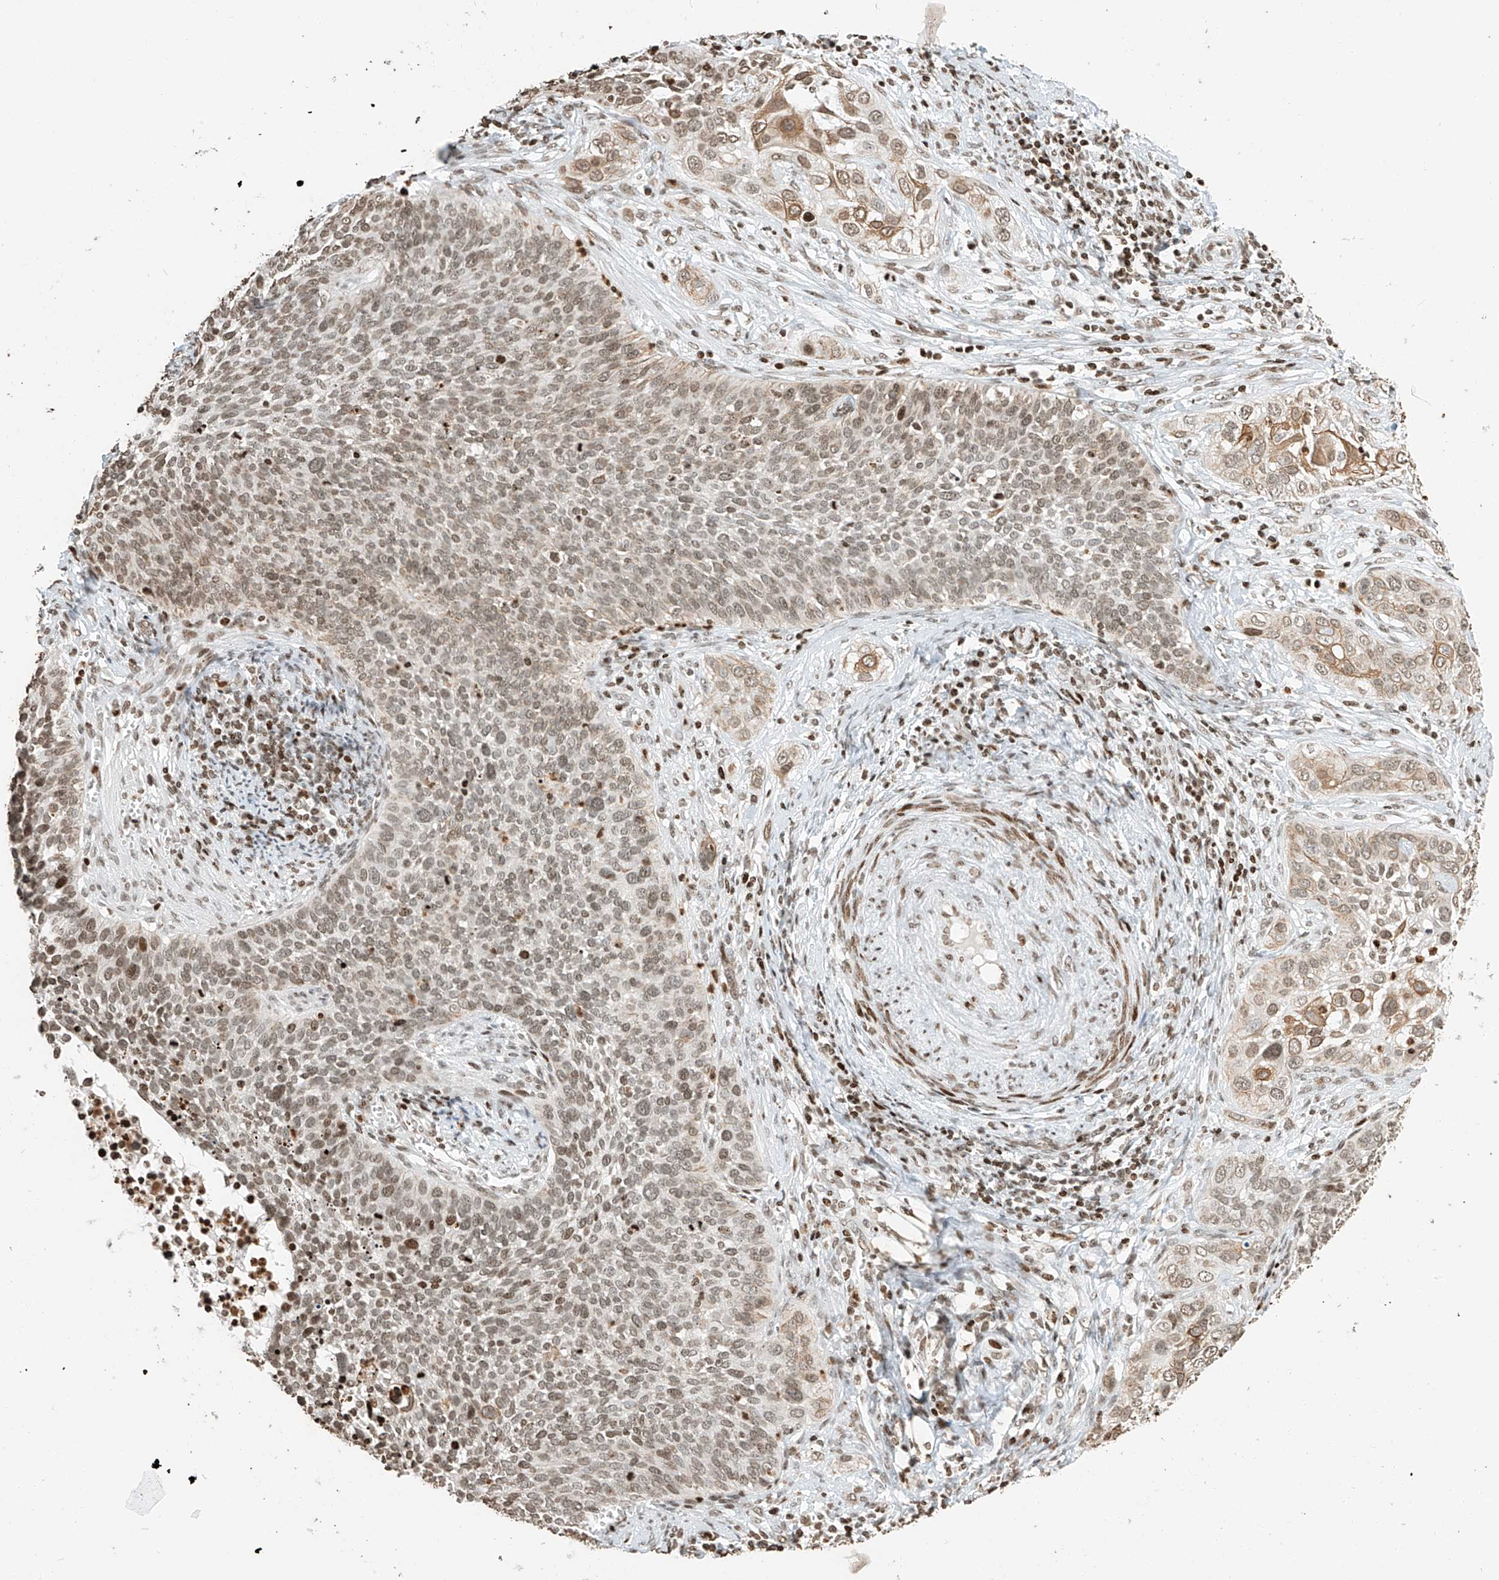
{"staining": {"intensity": "moderate", "quantity": ">75%", "location": "cytoplasmic/membranous,nuclear"}, "tissue": "cervical cancer", "cell_type": "Tumor cells", "image_type": "cancer", "snomed": [{"axis": "morphology", "description": "Squamous cell carcinoma, NOS"}, {"axis": "topography", "description": "Cervix"}], "caption": "Tumor cells exhibit moderate cytoplasmic/membranous and nuclear positivity in about >75% of cells in squamous cell carcinoma (cervical).", "gene": "C17orf58", "patient": {"sex": "female", "age": 34}}